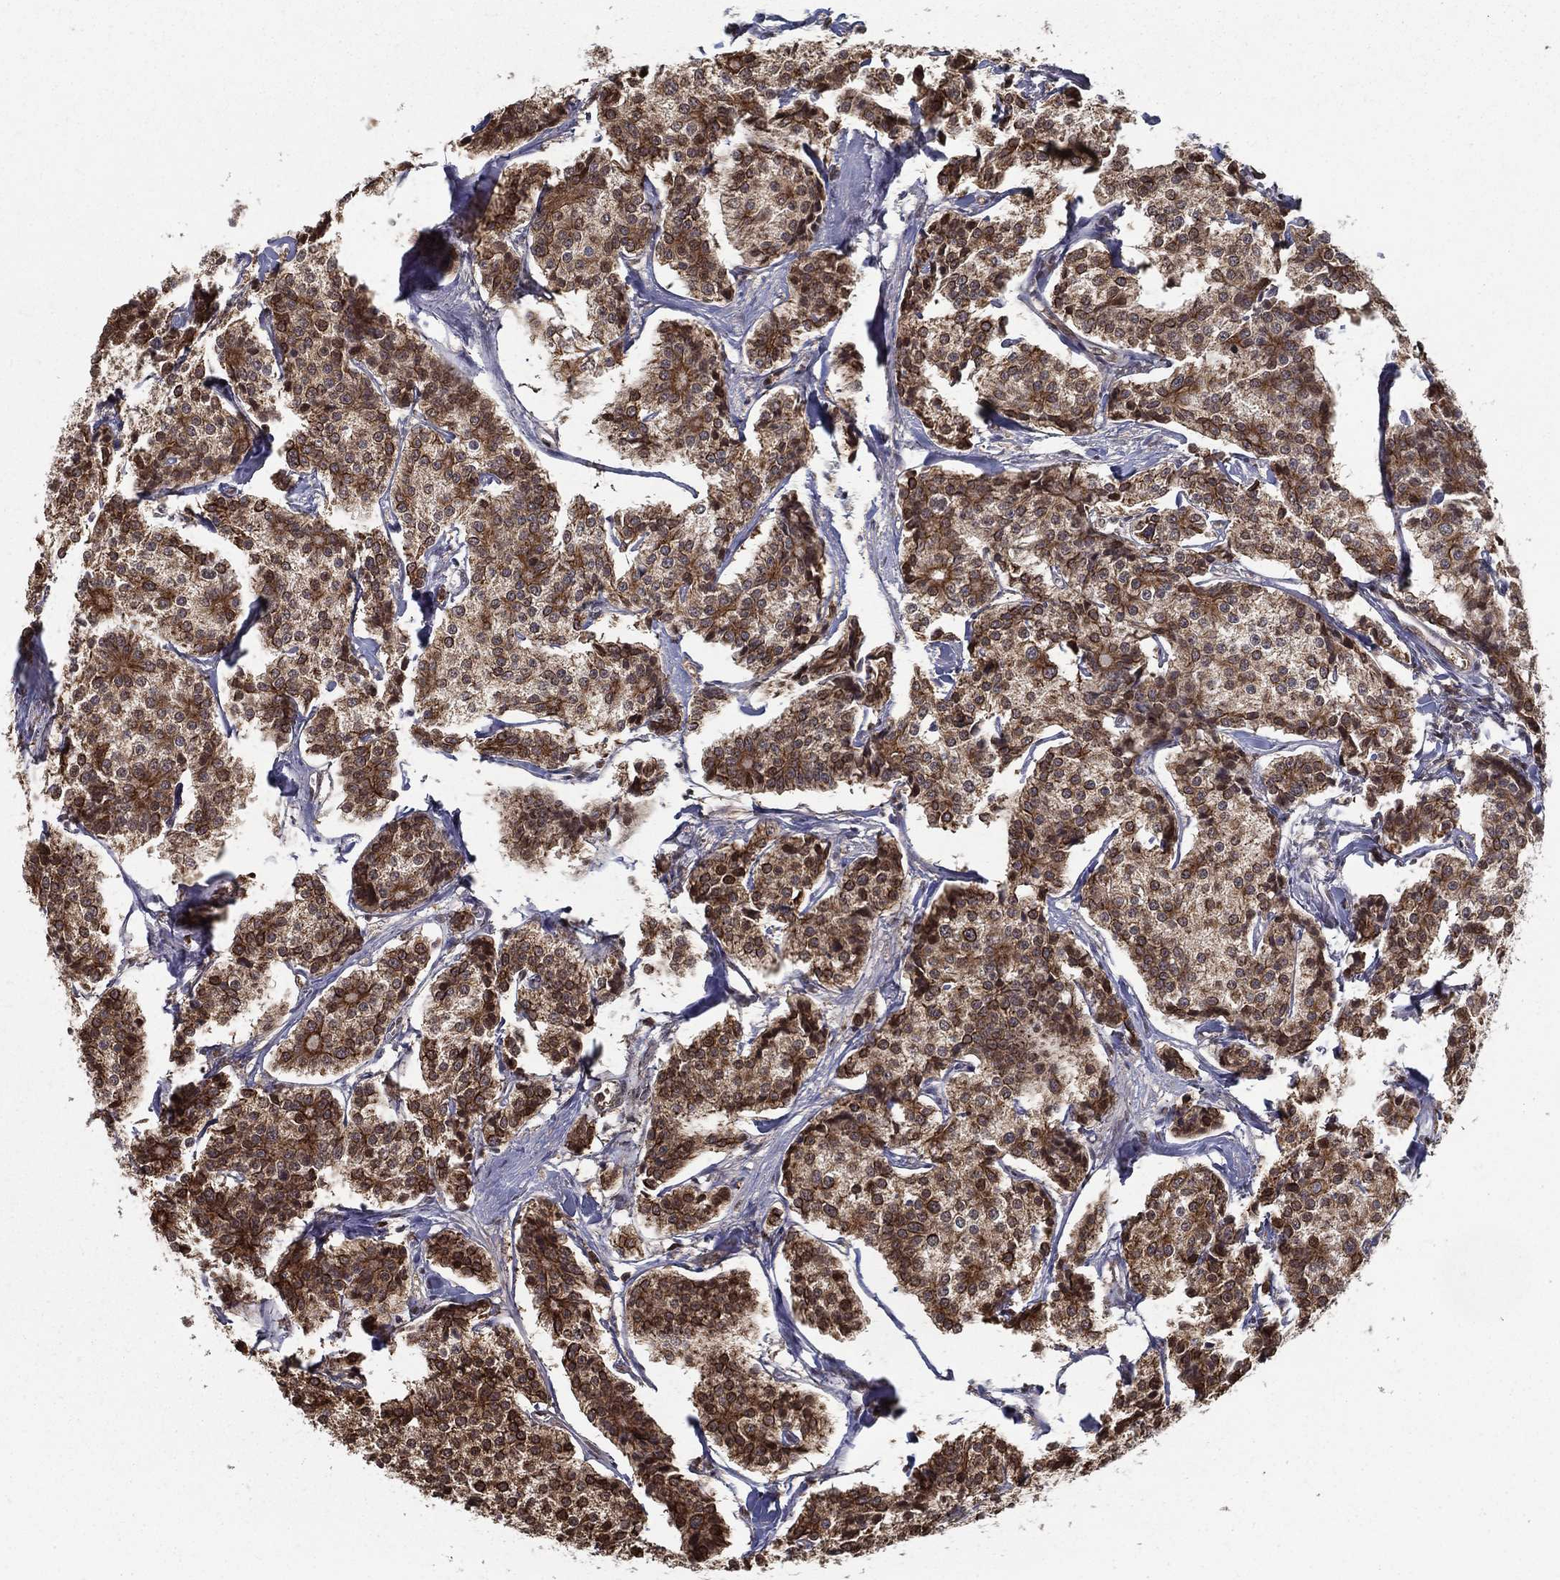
{"staining": {"intensity": "strong", "quantity": "25%-75%", "location": "cytoplasmic/membranous"}, "tissue": "carcinoid", "cell_type": "Tumor cells", "image_type": "cancer", "snomed": [{"axis": "morphology", "description": "Carcinoid, malignant, NOS"}, {"axis": "topography", "description": "Small intestine"}], "caption": "This histopathology image displays immunohistochemistry (IHC) staining of human carcinoid, with high strong cytoplasmic/membranous expression in approximately 25%-75% of tumor cells.", "gene": "SLC6A6", "patient": {"sex": "female", "age": 65}}